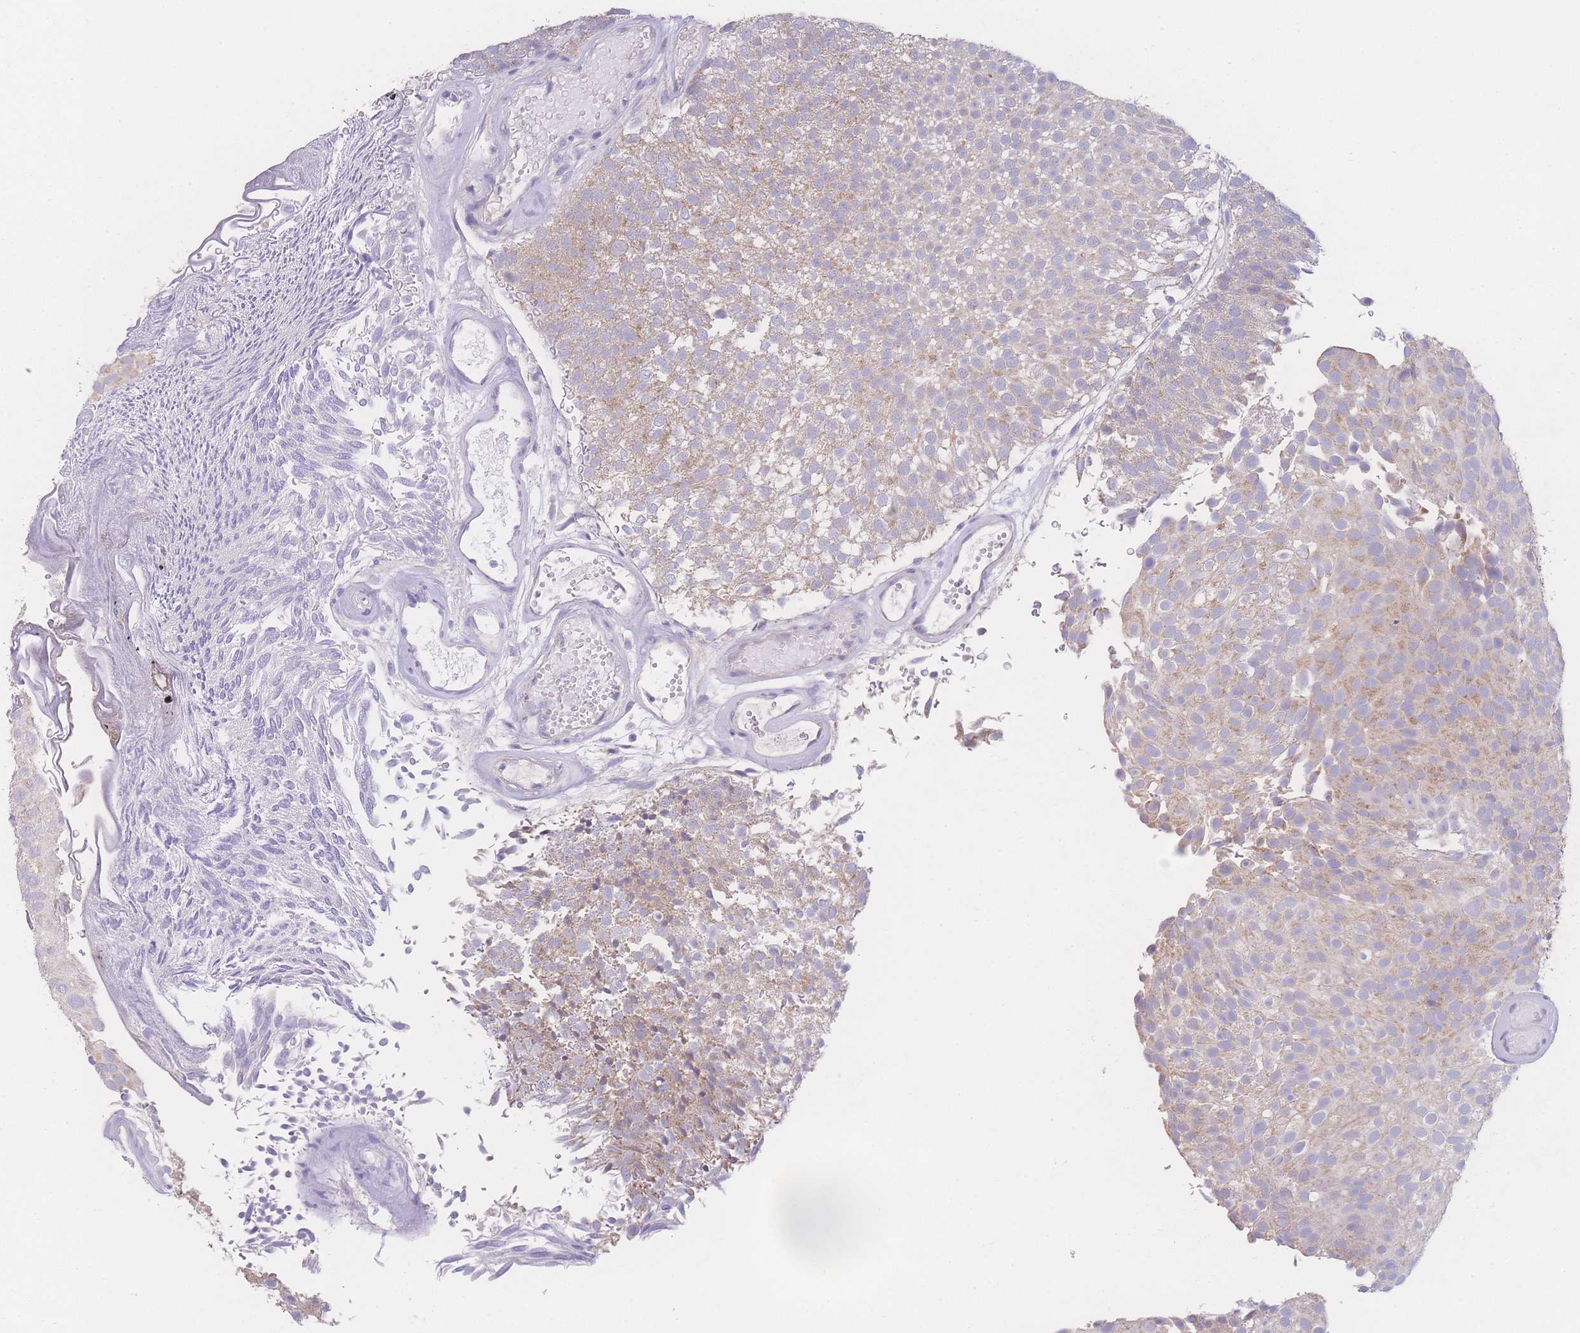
{"staining": {"intensity": "weak", "quantity": "25%-75%", "location": "cytoplasmic/membranous"}, "tissue": "urothelial cancer", "cell_type": "Tumor cells", "image_type": "cancer", "snomed": [{"axis": "morphology", "description": "Urothelial carcinoma, Low grade"}, {"axis": "topography", "description": "Urinary bladder"}], "caption": "Protein expression analysis of human urothelial cancer reveals weak cytoplasmic/membranous positivity in about 25%-75% of tumor cells.", "gene": "GIPR", "patient": {"sex": "male", "age": 78}}